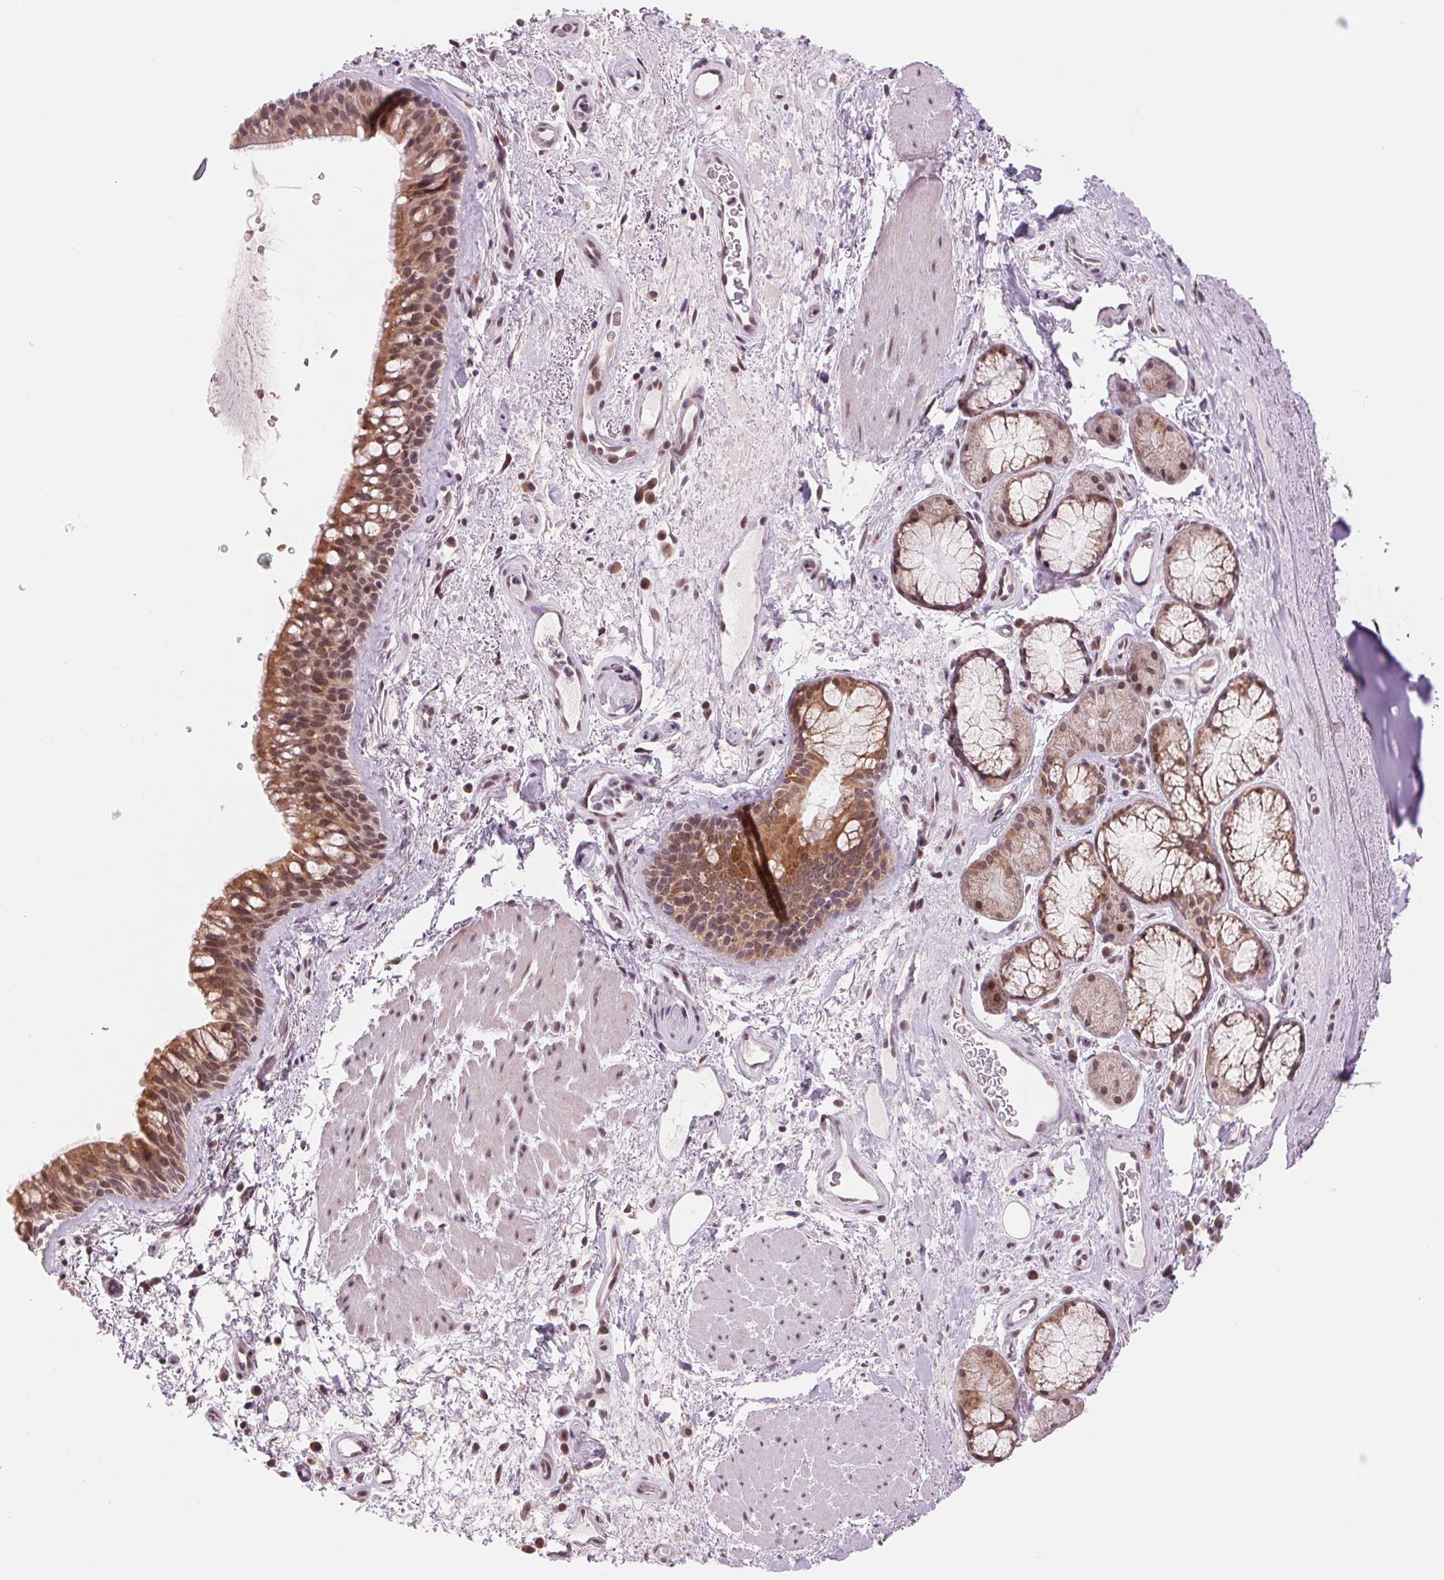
{"staining": {"intensity": "moderate", "quantity": ">75%", "location": "cytoplasmic/membranous,nuclear"}, "tissue": "bronchus", "cell_type": "Respiratory epithelial cells", "image_type": "normal", "snomed": [{"axis": "morphology", "description": "Normal tissue, NOS"}, {"axis": "topography", "description": "Bronchus"}], "caption": "Normal bronchus shows moderate cytoplasmic/membranous,nuclear expression in approximately >75% of respiratory epithelial cells.", "gene": "ARHGAP32", "patient": {"sex": "male", "age": 48}}